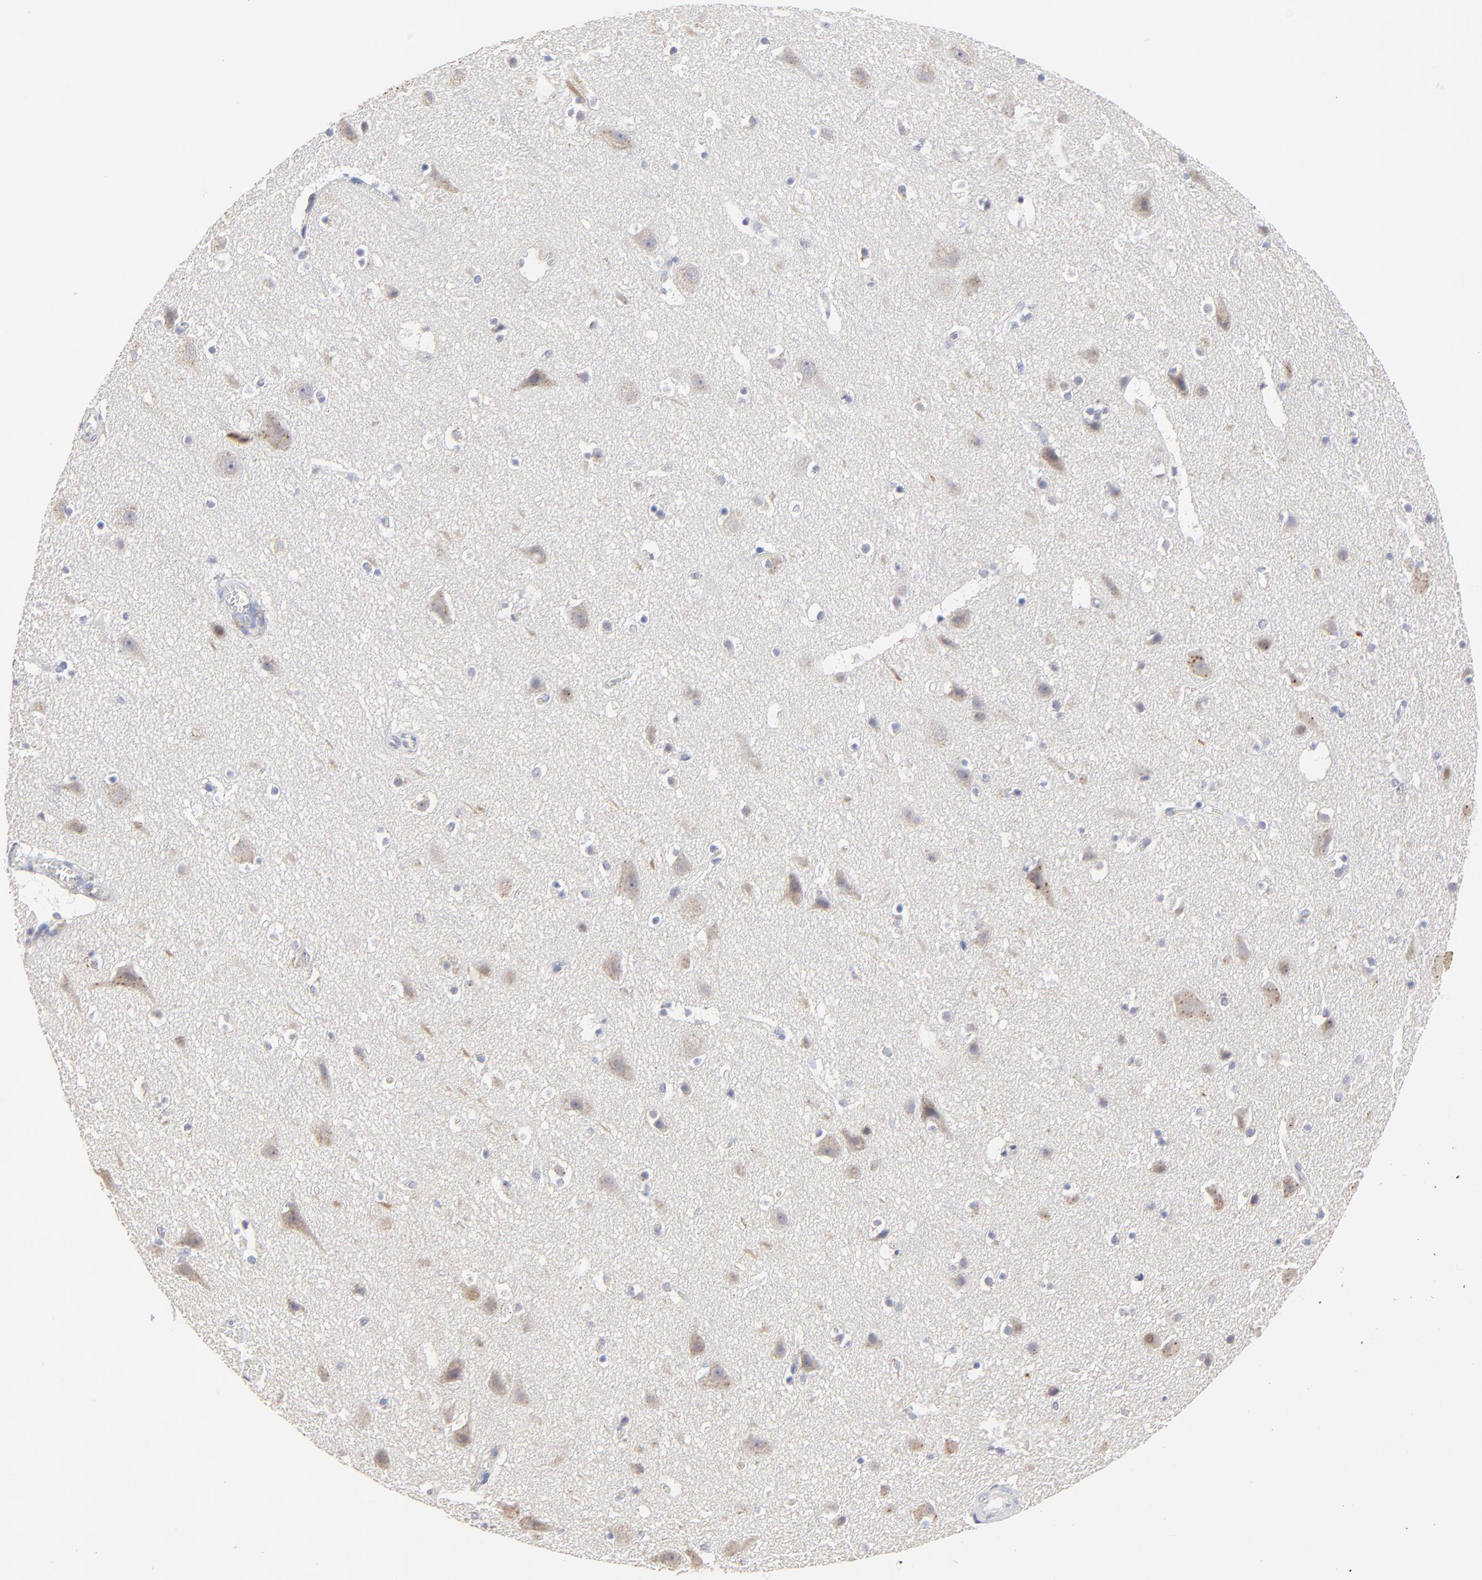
{"staining": {"intensity": "negative", "quantity": "none", "location": "none"}, "tissue": "cerebral cortex", "cell_type": "Endothelial cells", "image_type": "normal", "snomed": [{"axis": "morphology", "description": "Normal tissue, NOS"}, {"axis": "topography", "description": "Cerebral cortex"}], "caption": "Histopathology image shows no significant protein staining in endothelial cells of benign cerebral cortex.", "gene": "NCAPH", "patient": {"sex": "male", "age": 45}}